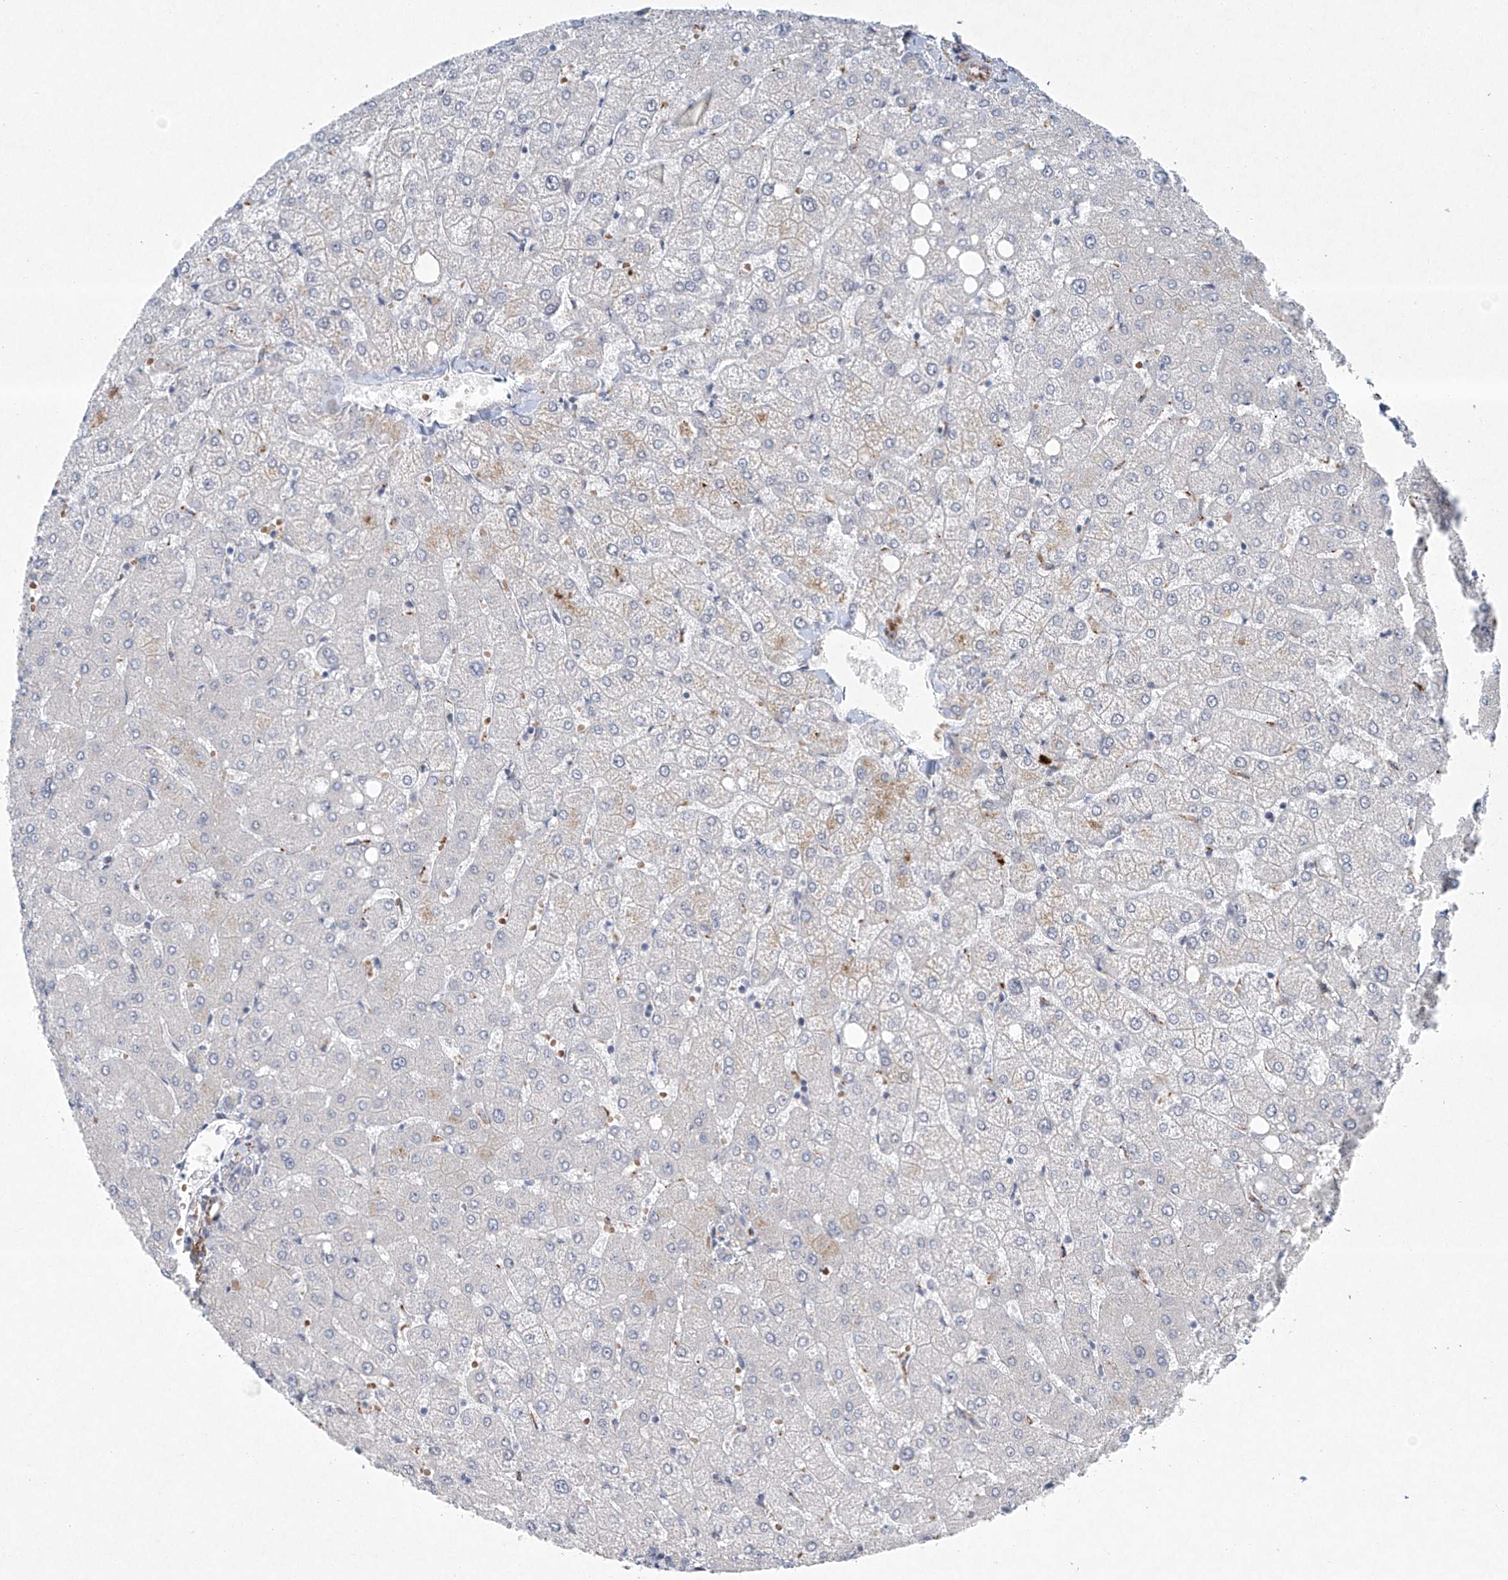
{"staining": {"intensity": "negative", "quantity": "none", "location": "none"}, "tissue": "liver", "cell_type": "Cholangiocytes", "image_type": "normal", "snomed": [{"axis": "morphology", "description": "Normal tissue, NOS"}, {"axis": "topography", "description": "Liver"}], "caption": "Immunohistochemistry micrograph of benign human liver stained for a protein (brown), which demonstrates no expression in cholangiocytes.", "gene": "TJAP1", "patient": {"sex": "female", "age": 54}}